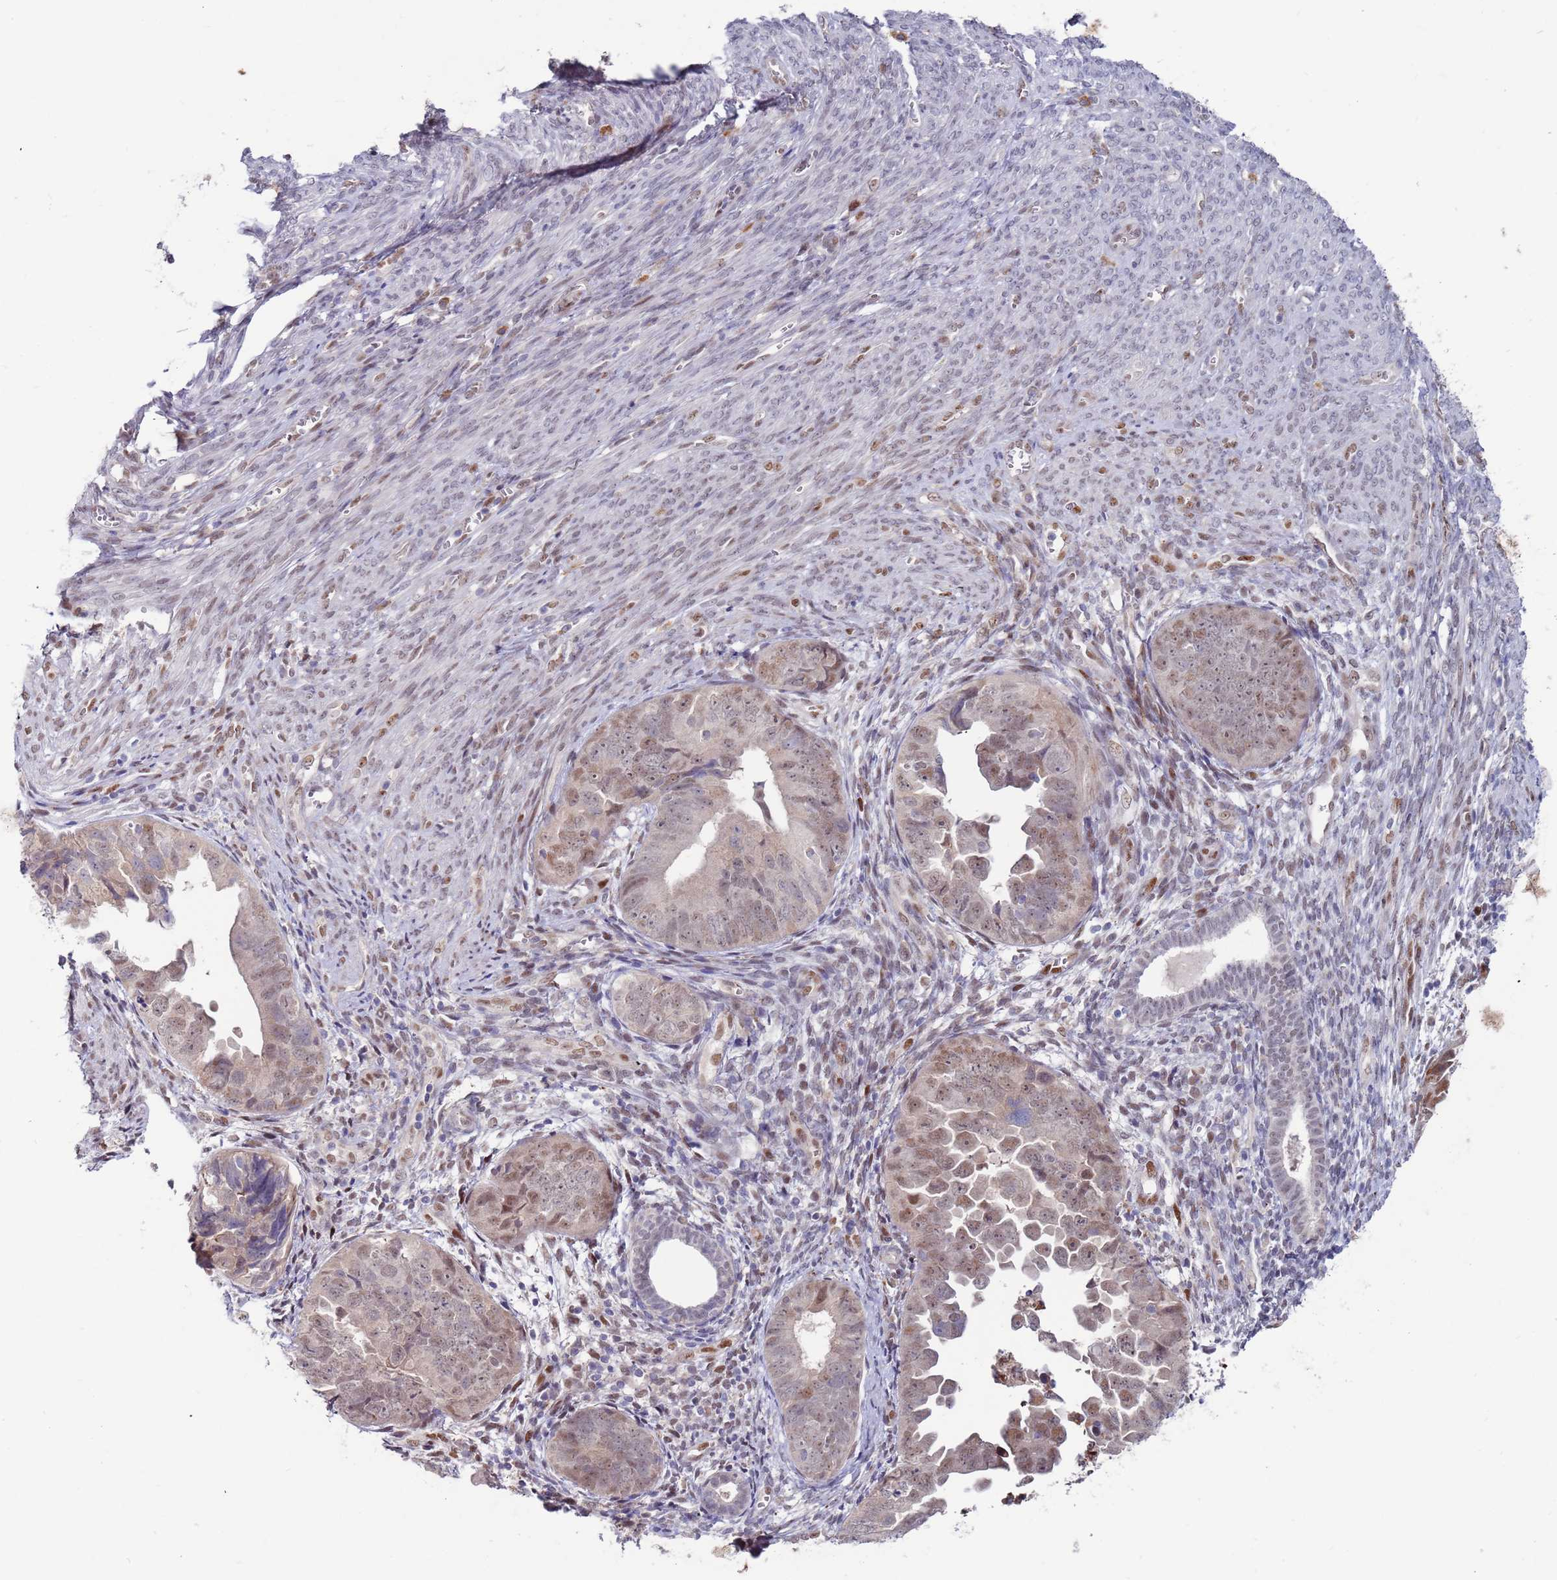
{"staining": {"intensity": "weak", "quantity": ">75%", "location": "nuclear"}, "tissue": "endometrial cancer", "cell_type": "Tumor cells", "image_type": "cancer", "snomed": [{"axis": "morphology", "description": "Adenocarcinoma, NOS"}, {"axis": "topography", "description": "Endometrium"}], "caption": "Immunohistochemical staining of human endometrial adenocarcinoma demonstrates low levels of weak nuclear protein positivity in approximately >75% of tumor cells.", "gene": "FBXO27", "patient": {"sex": "female", "age": 75}}